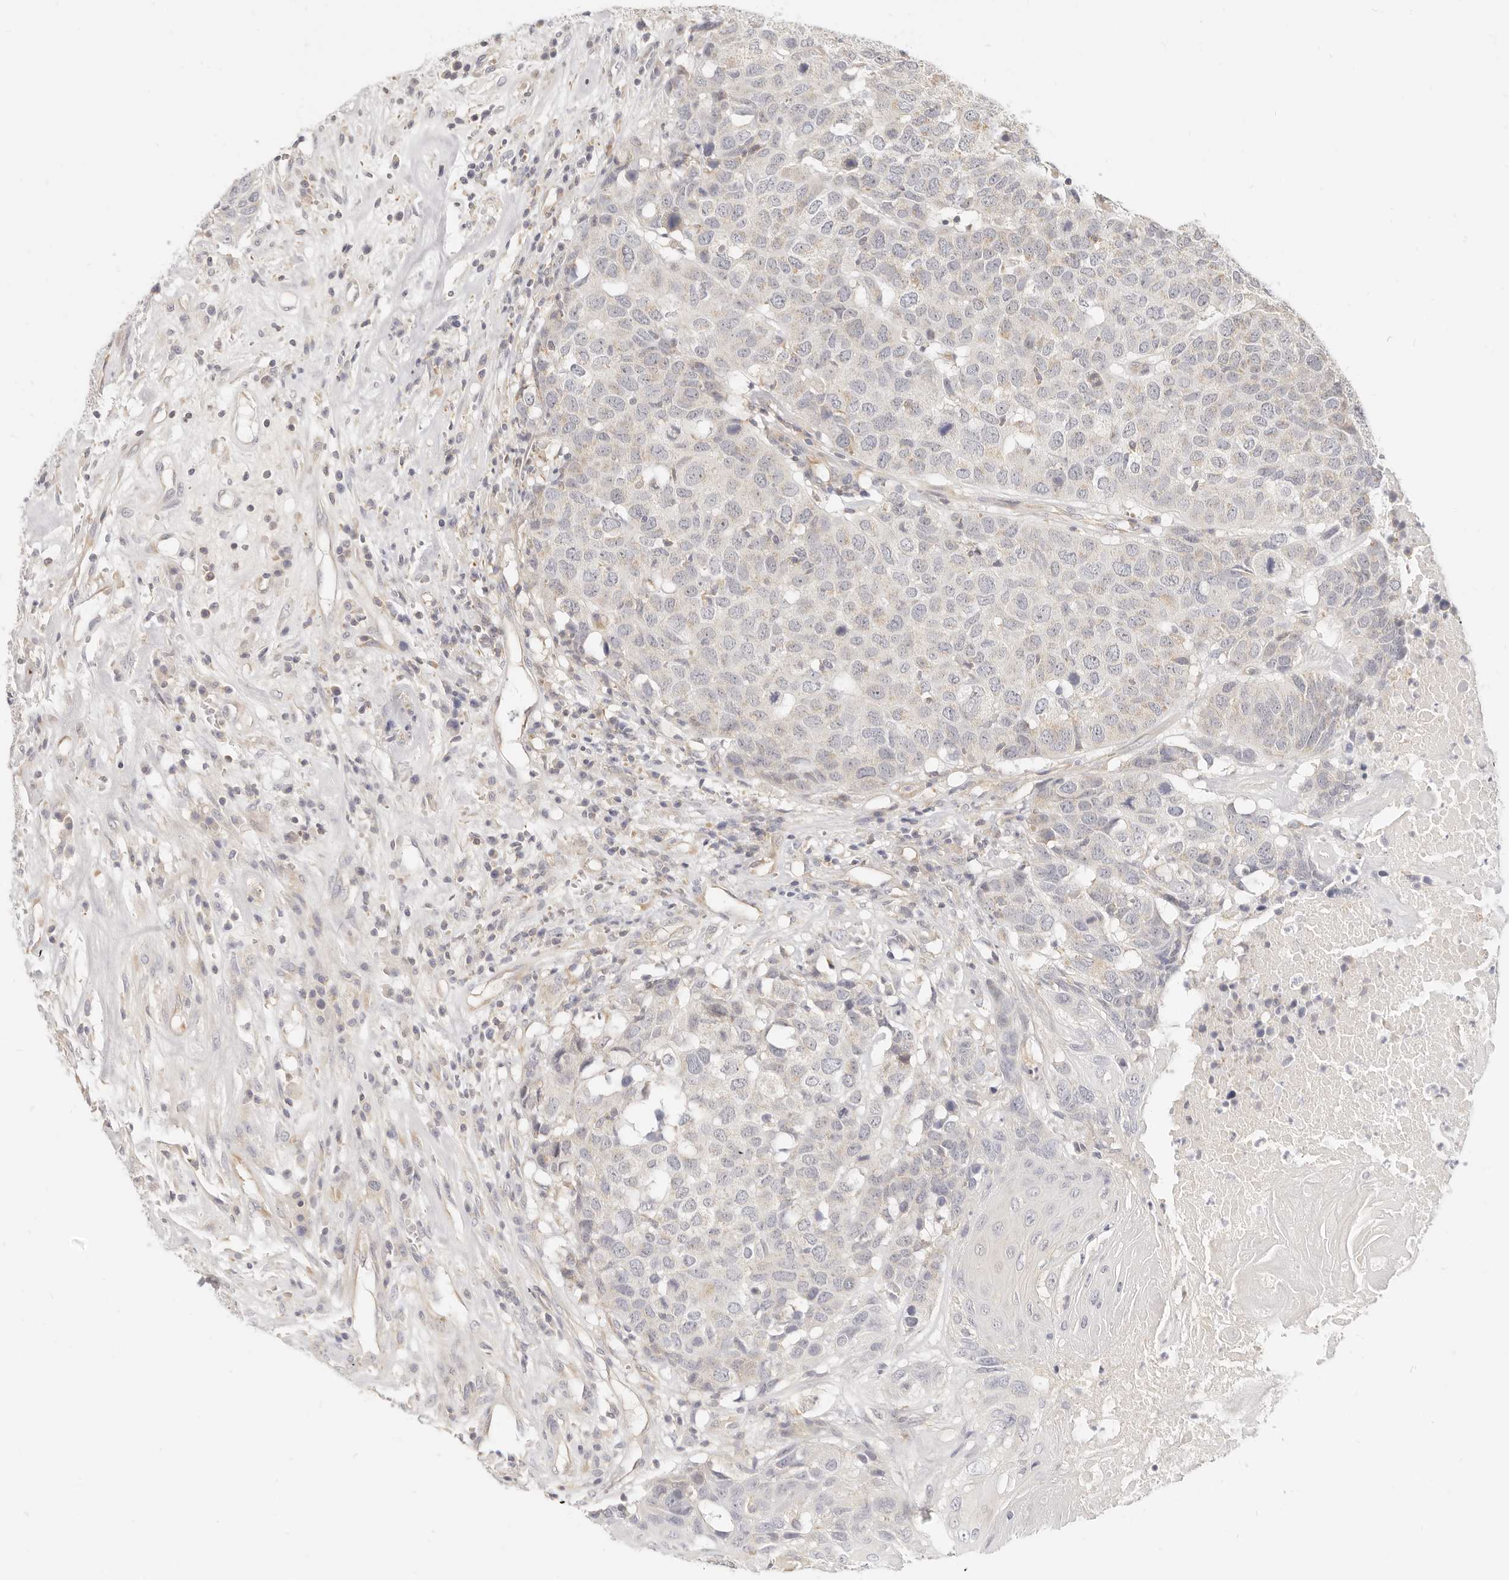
{"staining": {"intensity": "negative", "quantity": "none", "location": "none"}, "tissue": "head and neck cancer", "cell_type": "Tumor cells", "image_type": "cancer", "snomed": [{"axis": "morphology", "description": "Squamous cell carcinoma, NOS"}, {"axis": "topography", "description": "Head-Neck"}], "caption": "Human squamous cell carcinoma (head and neck) stained for a protein using IHC displays no expression in tumor cells.", "gene": "LTB4R2", "patient": {"sex": "male", "age": 66}}